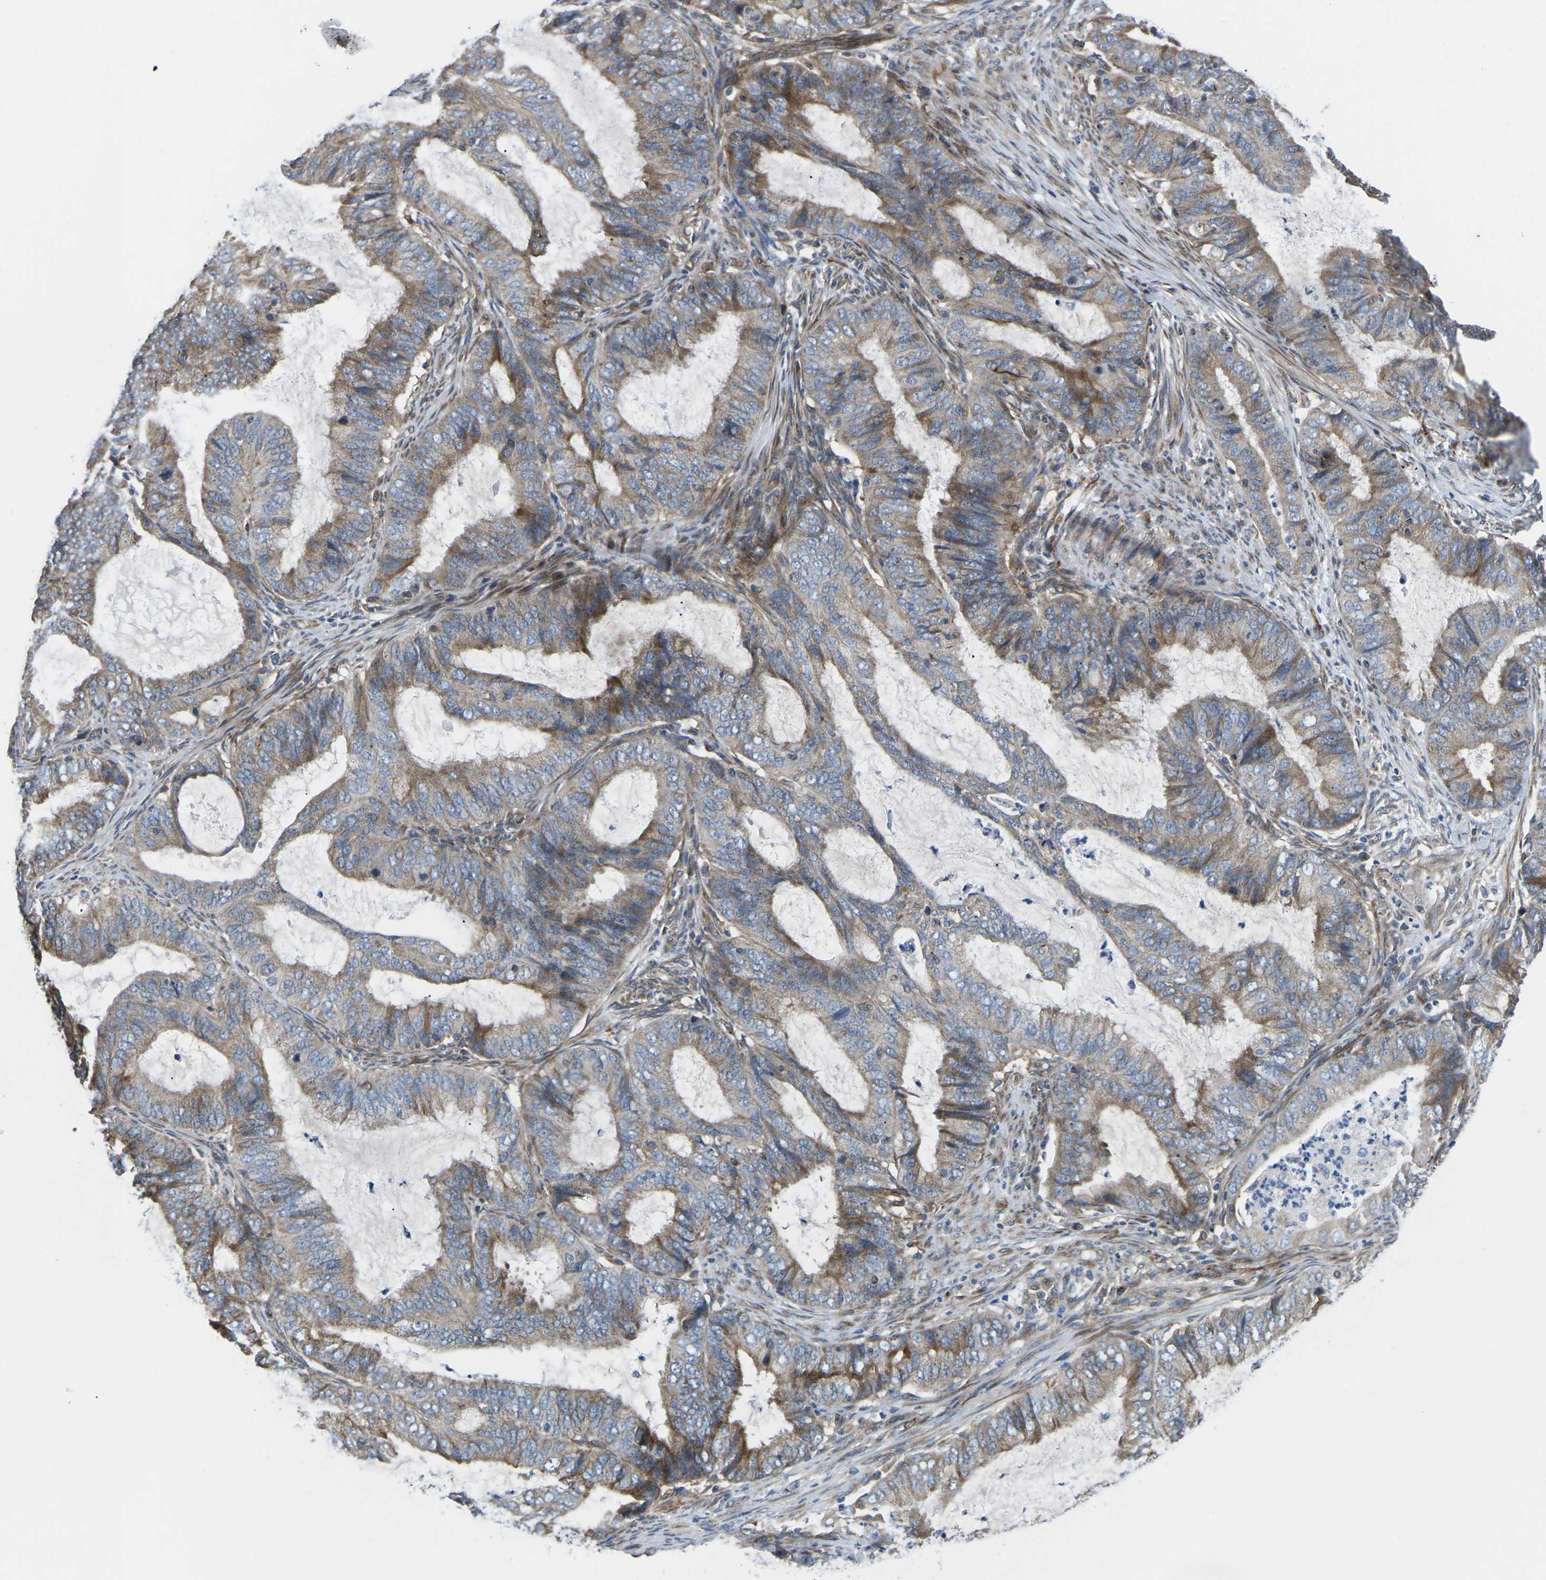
{"staining": {"intensity": "moderate", "quantity": ">75%", "location": "cytoplasmic/membranous"}, "tissue": "endometrial cancer", "cell_type": "Tumor cells", "image_type": "cancer", "snomed": [{"axis": "morphology", "description": "Adenocarcinoma, NOS"}, {"axis": "topography", "description": "Endometrium"}], "caption": "Immunohistochemical staining of human endometrial adenocarcinoma displays medium levels of moderate cytoplasmic/membranous protein staining in about >75% of tumor cells.", "gene": "TMEFF2", "patient": {"sex": "female", "age": 70}}